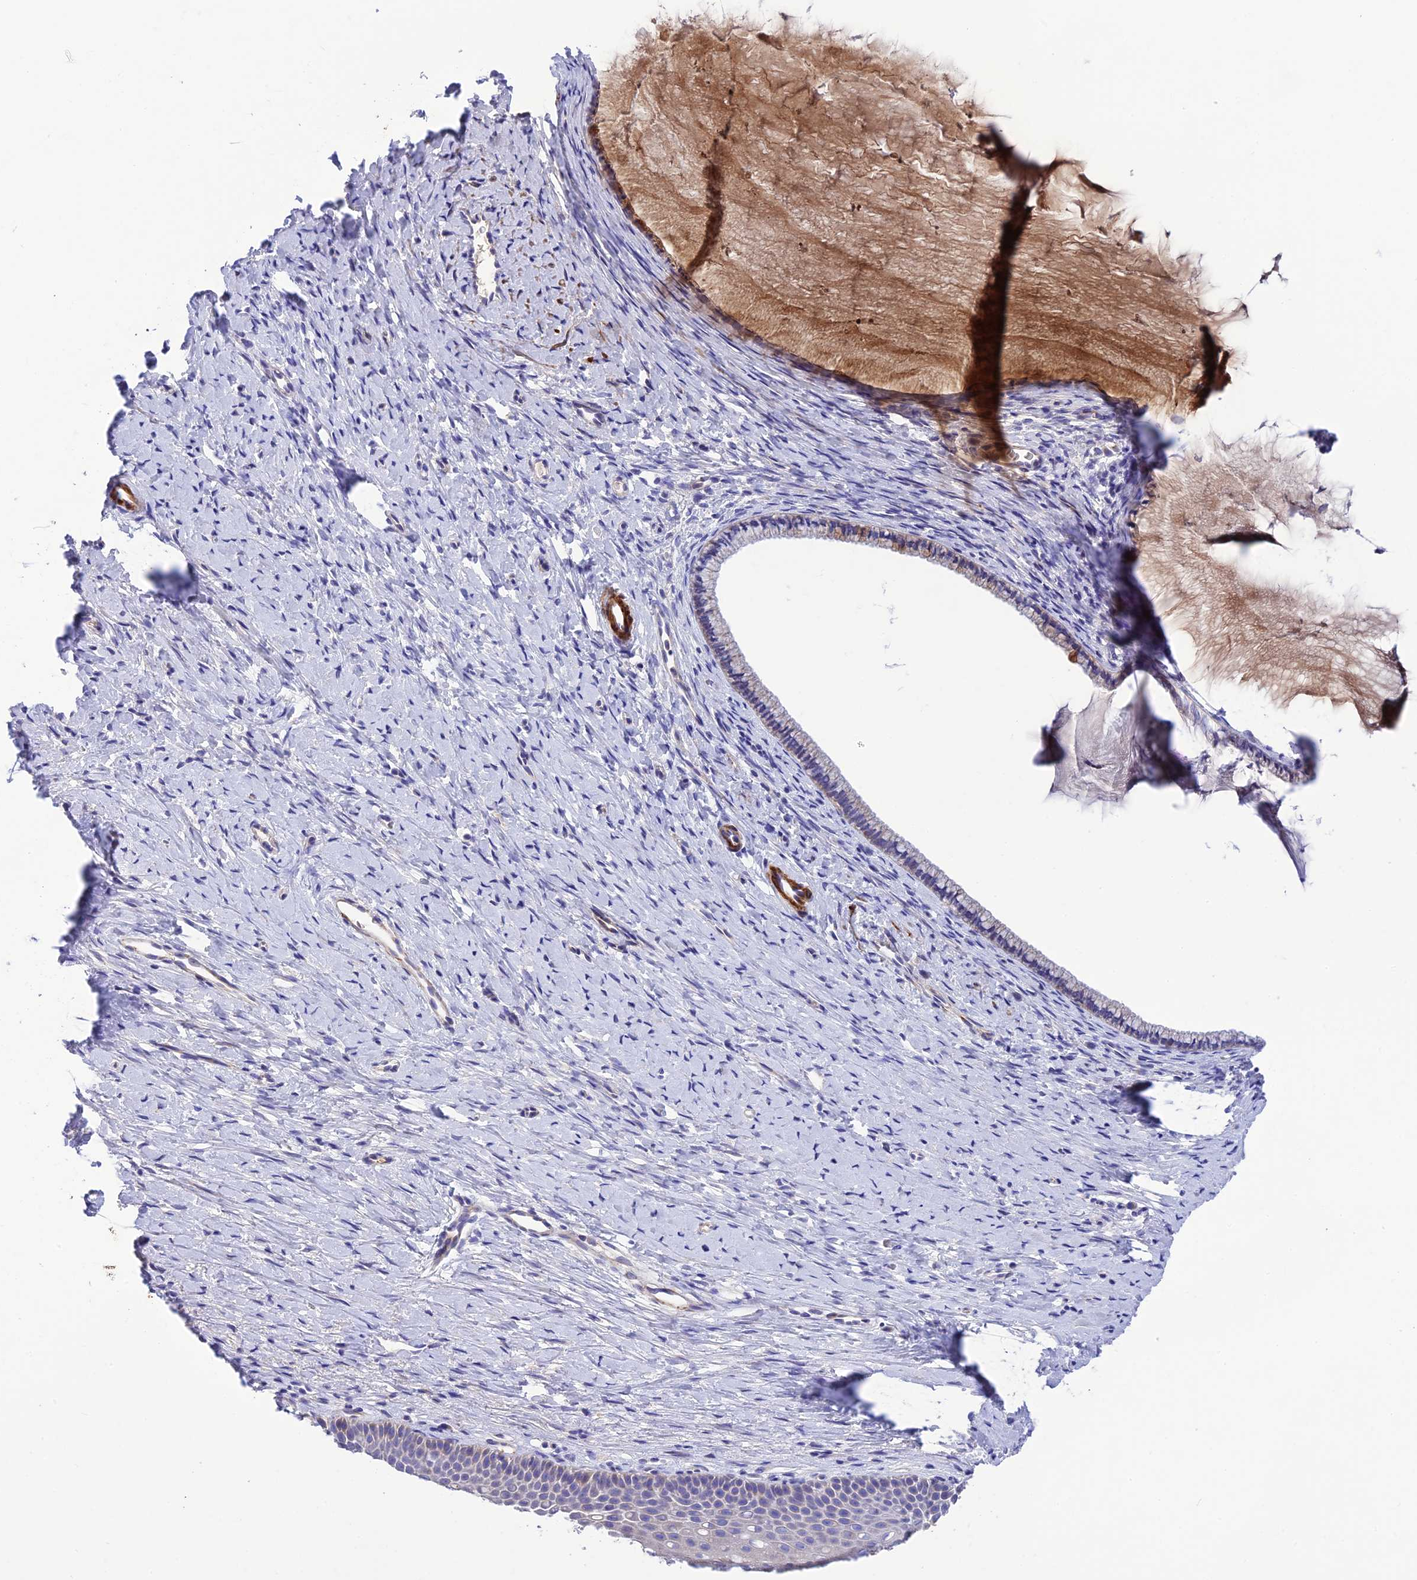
{"staining": {"intensity": "strong", "quantity": "25%-75%", "location": "cytoplasmic/membranous"}, "tissue": "cervix", "cell_type": "Glandular cells", "image_type": "normal", "snomed": [{"axis": "morphology", "description": "Normal tissue, NOS"}, {"axis": "topography", "description": "Cervix"}], "caption": "Immunohistochemical staining of benign cervix displays 25%-75% levels of strong cytoplasmic/membranous protein staining in about 25%-75% of glandular cells. Nuclei are stained in blue.", "gene": "FRA10AC1", "patient": {"sex": "female", "age": 36}}